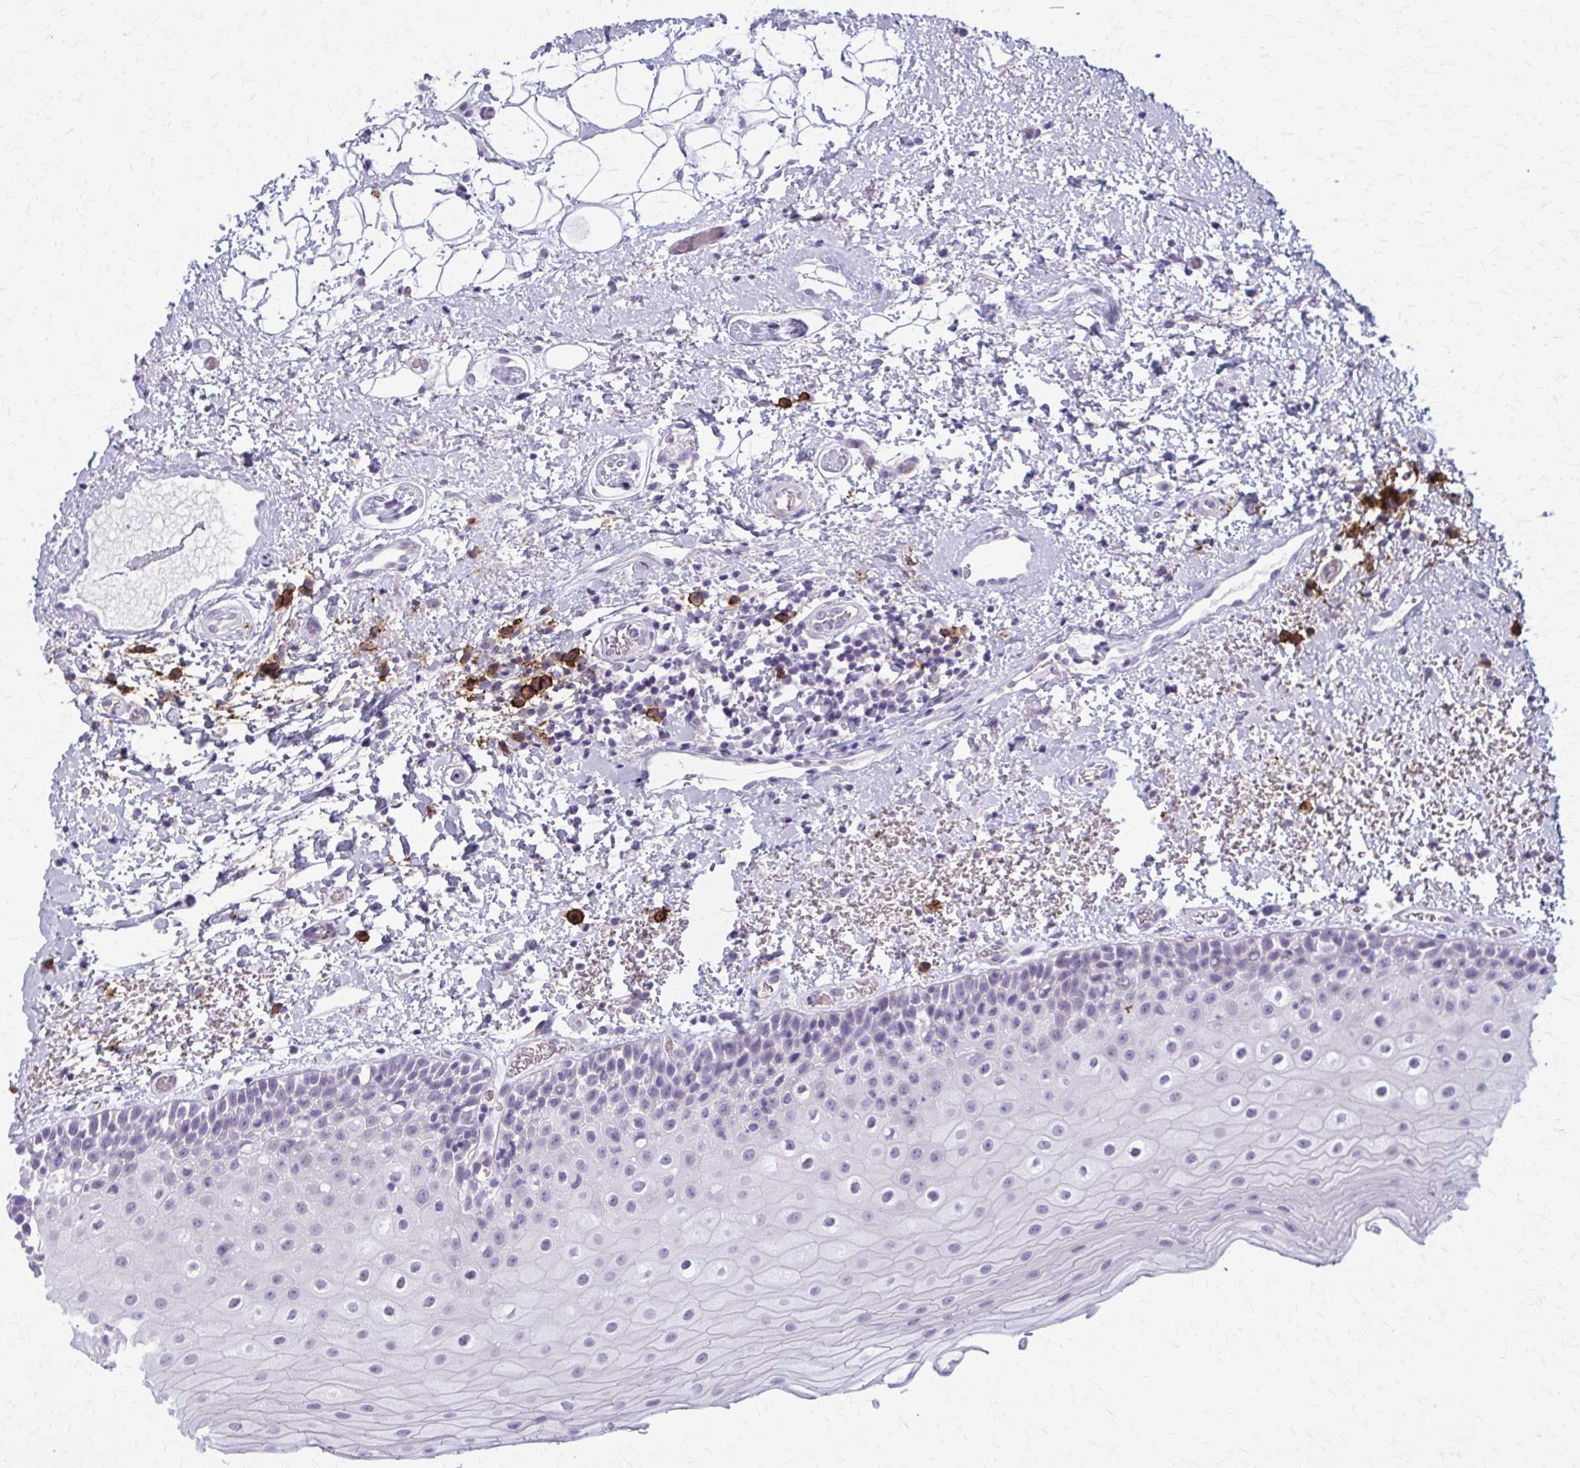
{"staining": {"intensity": "negative", "quantity": "none", "location": "none"}, "tissue": "oral mucosa", "cell_type": "Squamous epithelial cells", "image_type": "normal", "snomed": [{"axis": "morphology", "description": "Normal tissue, NOS"}, {"axis": "topography", "description": "Oral tissue"}], "caption": "The image displays no staining of squamous epithelial cells in normal oral mucosa.", "gene": "CD38", "patient": {"sex": "female", "age": 82}}